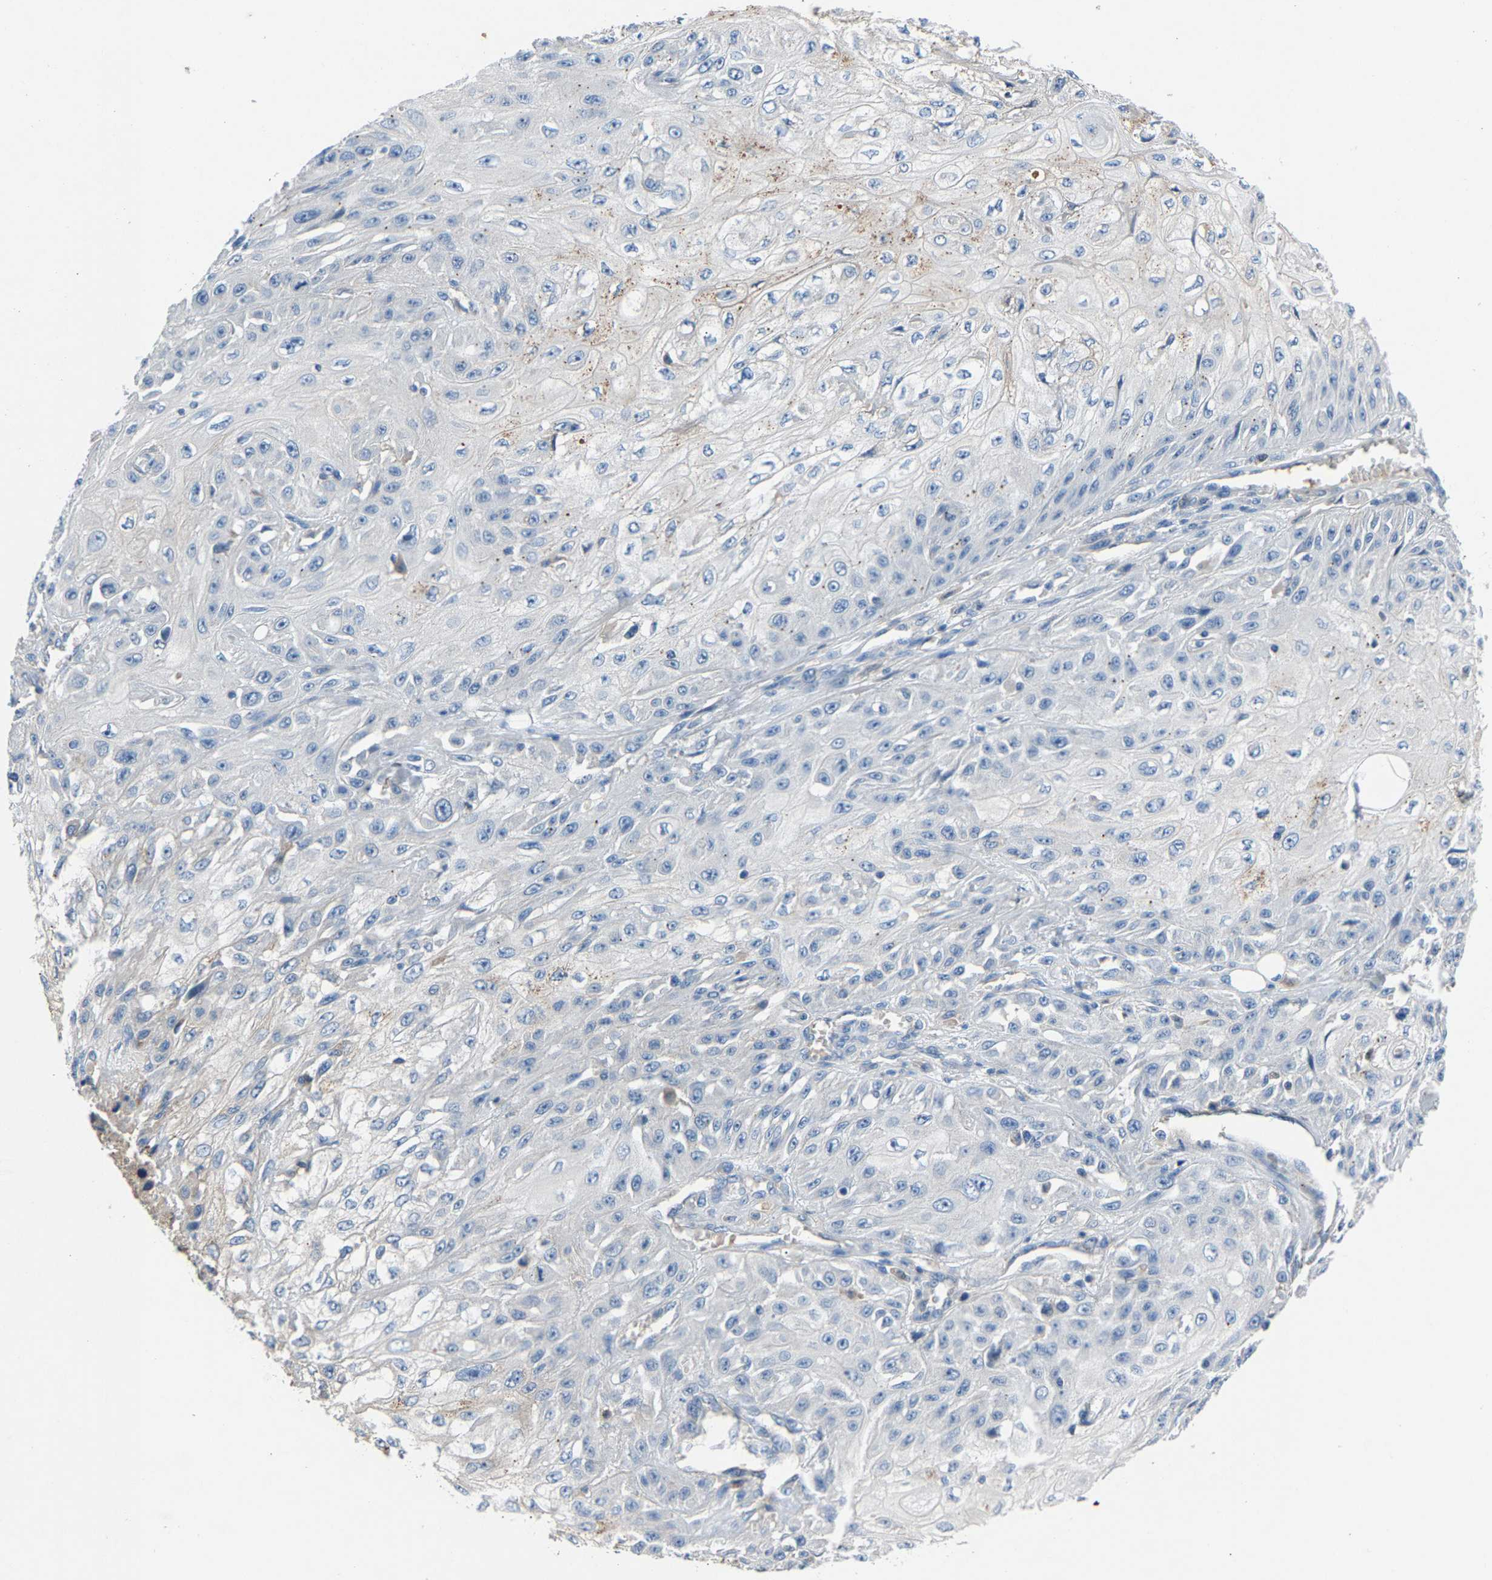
{"staining": {"intensity": "negative", "quantity": "none", "location": "none"}, "tissue": "skin cancer", "cell_type": "Tumor cells", "image_type": "cancer", "snomed": [{"axis": "morphology", "description": "Squamous cell carcinoma, NOS"}, {"axis": "morphology", "description": "Squamous cell carcinoma, metastatic, NOS"}, {"axis": "topography", "description": "Skin"}, {"axis": "topography", "description": "Lymph node"}], "caption": "This is an immunohistochemistry micrograph of human skin cancer. There is no positivity in tumor cells.", "gene": "DNAAF5", "patient": {"sex": "male", "age": 75}}